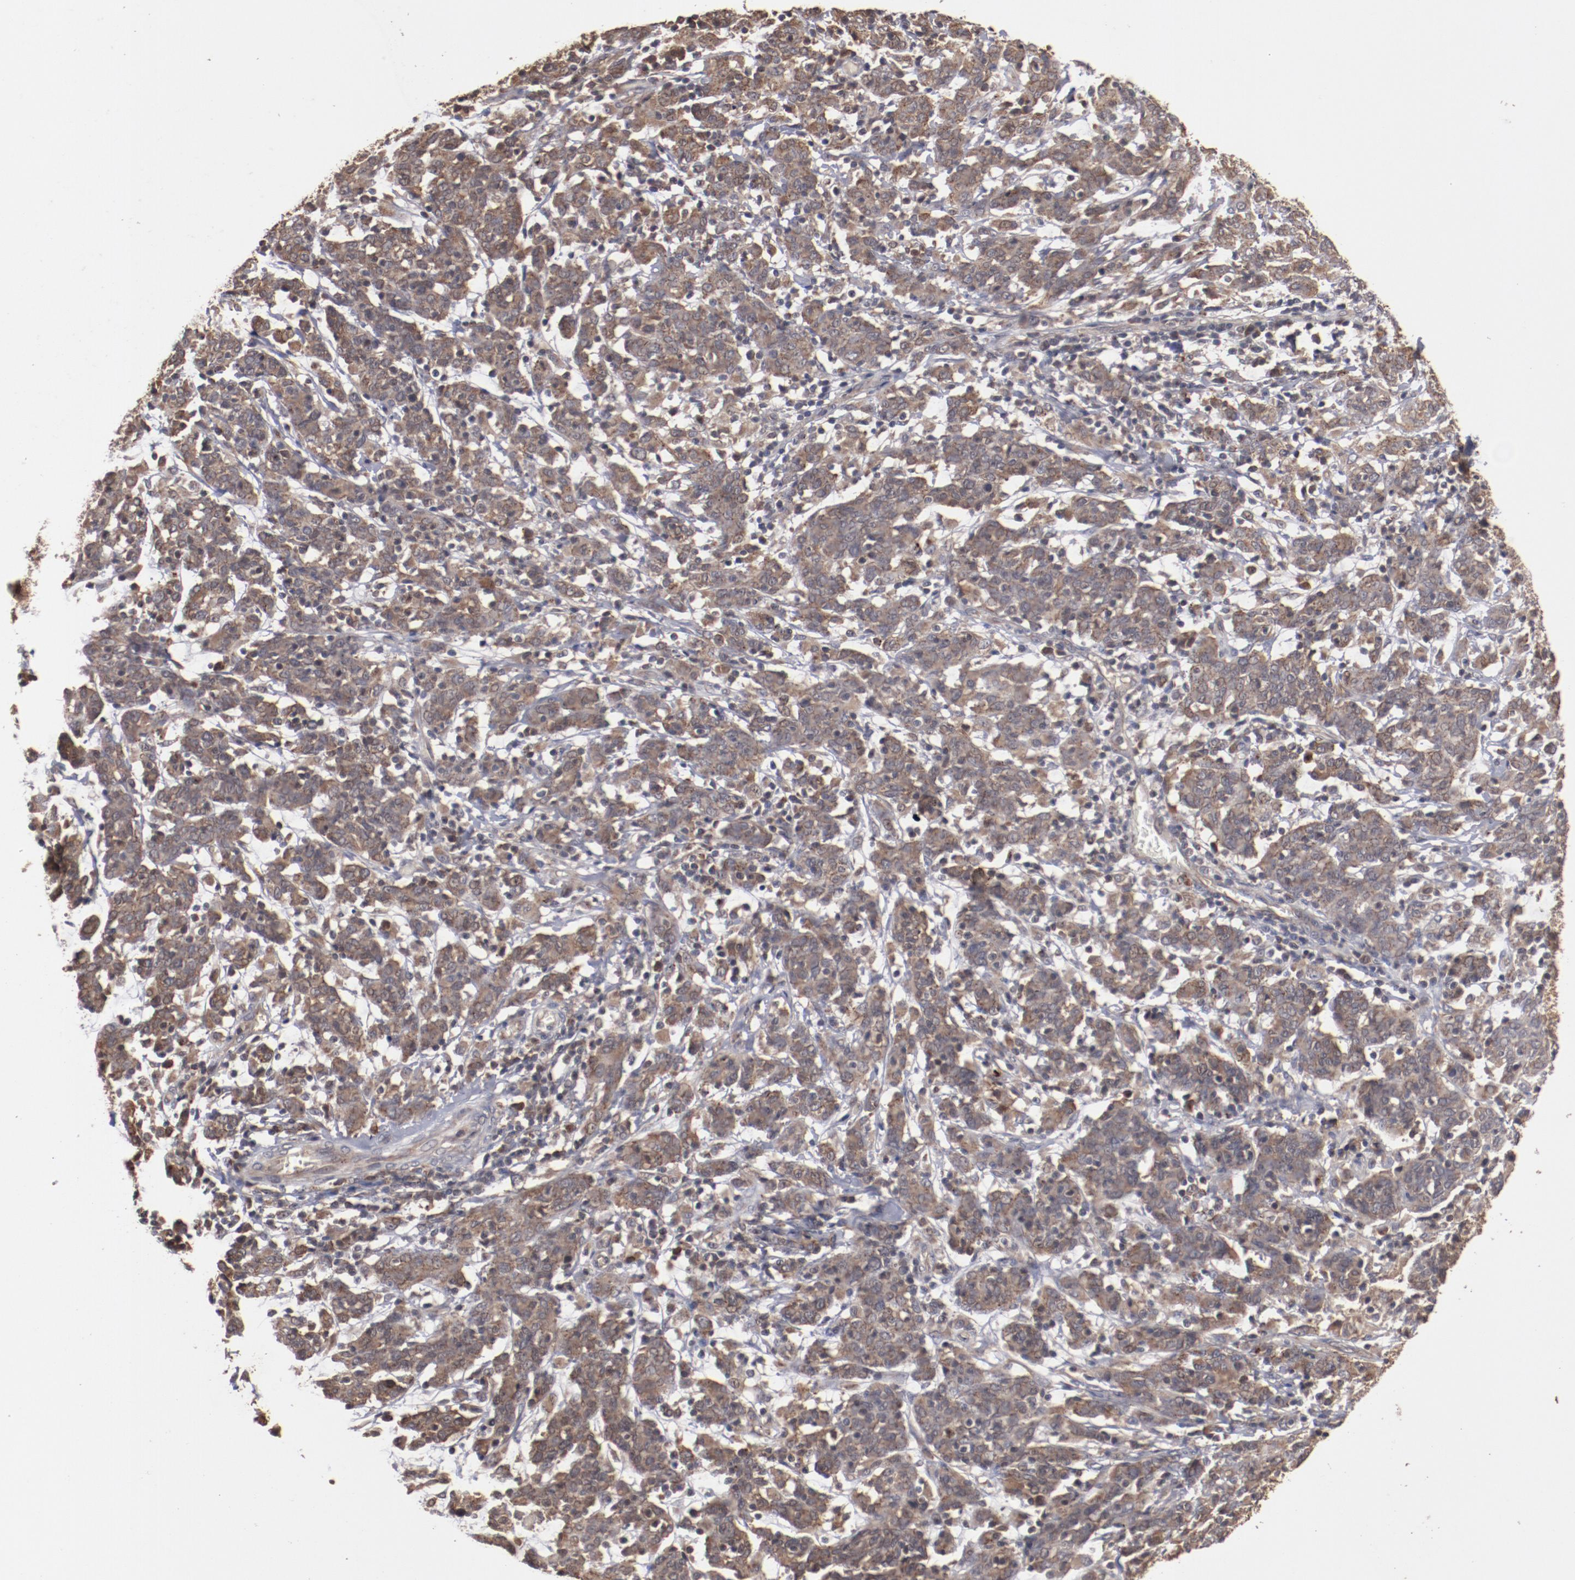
{"staining": {"intensity": "moderate", "quantity": ">75%", "location": "cytoplasmic/membranous"}, "tissue": "cervical cancer", "cell_type": "Tumor cells", "image_type": "cancer", "snomed": [{"axis": "morphology", "description": "Normal tissue, NOS"}, {"axis": "morphology", "description": "Squamous cell carcinoma, NOS"}, {"axis": "topography", "description": "Cervix"}], "caption": "A photomicrograph of human cervical squamous cell carcinoma stained for a protein reveals moderate cytoplasmic/membranous brown staining in tumor cells.", "gene": "TENM1", "patient": {"sex": "female", "age": 67}}